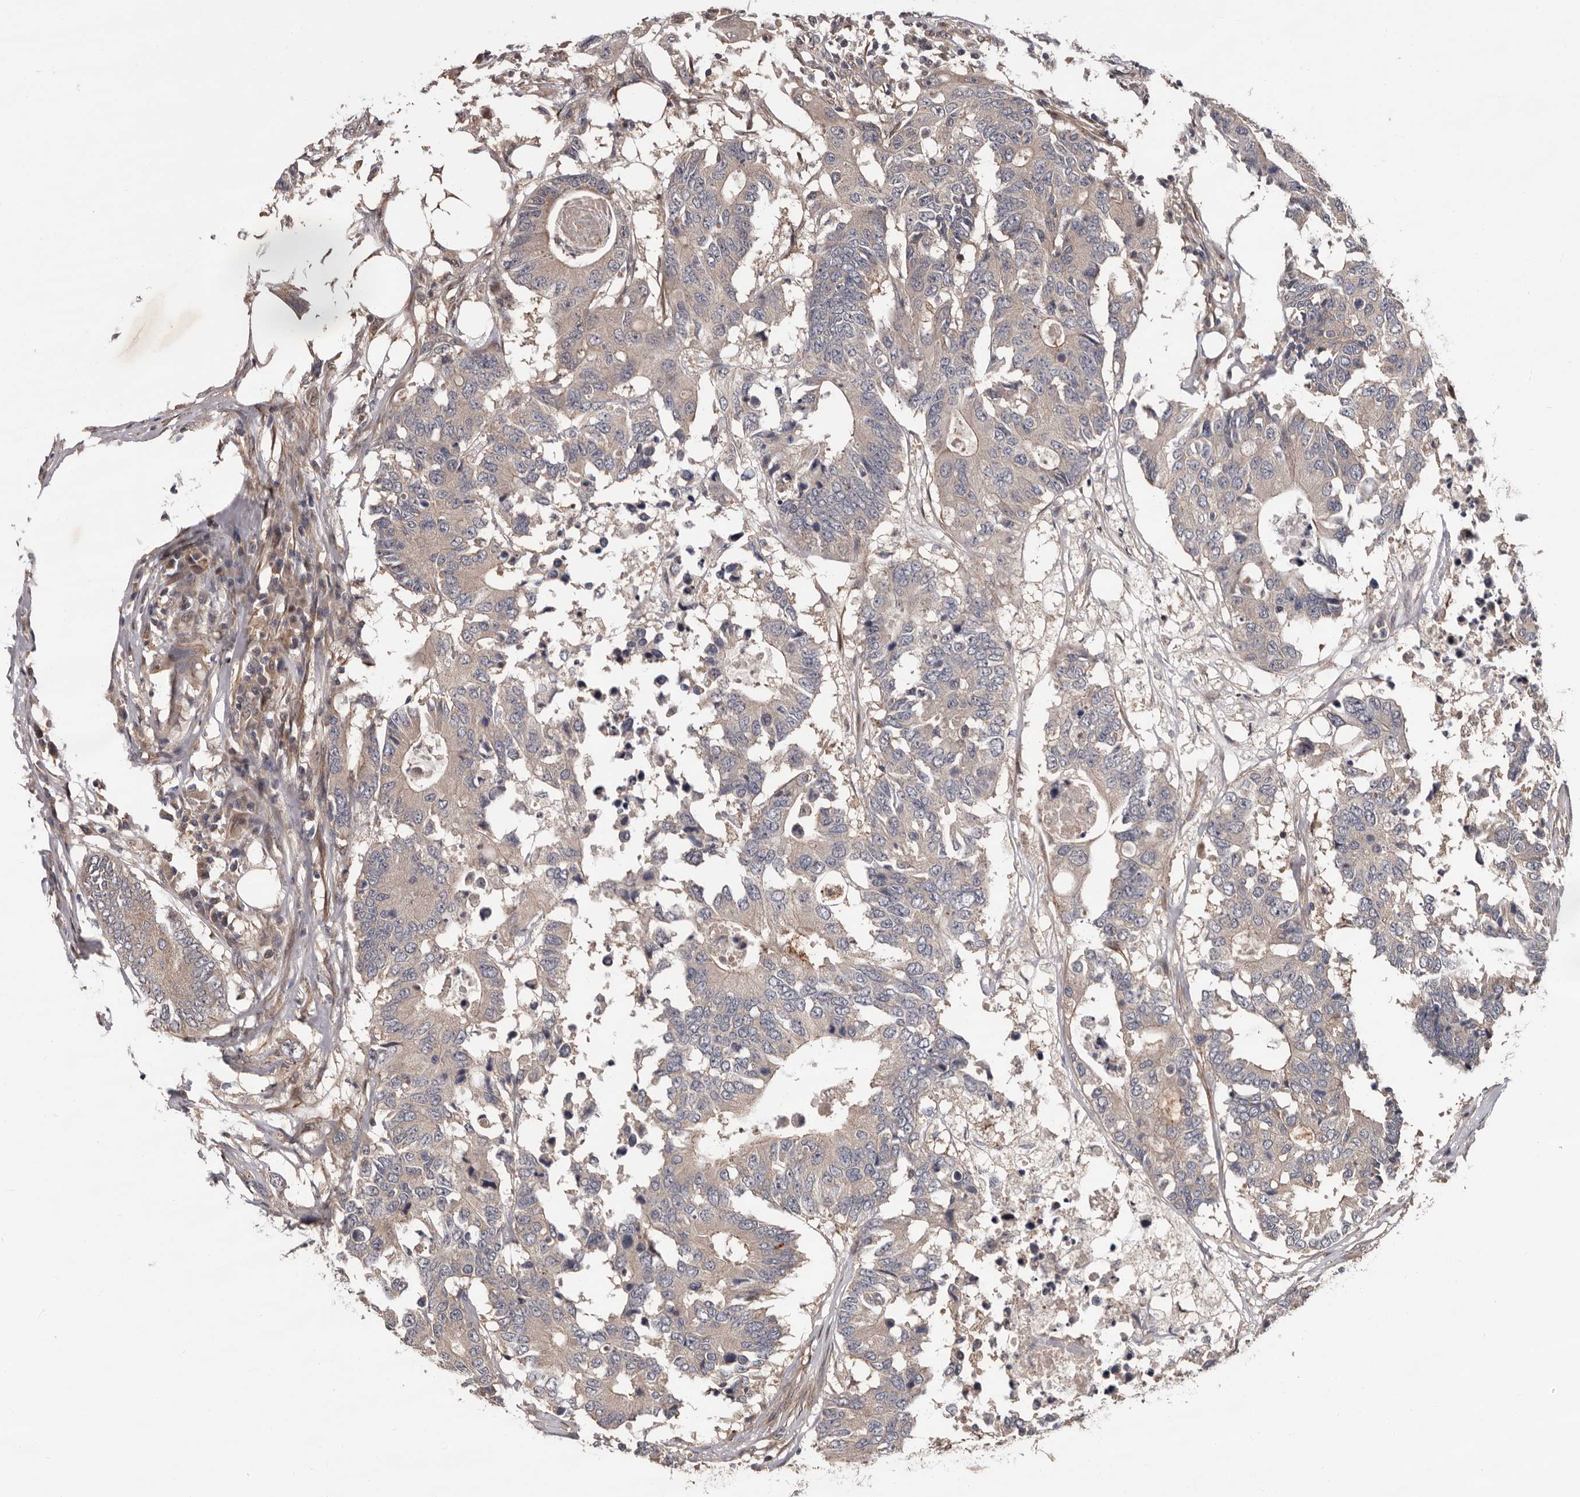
{"staining": {"intensity": "weak", "quantity": "<25%", "location": "cytoplasmic/membranous"}, "tissue": "colorectal cancer", "cell_type": "Tumor cells", "image_type": "cancer", "snomed": [{"axis": "morphology", "description": "Adenocarcinoma, NOS"}, {"axis": "topography", "description": "Colon"}], "caption": "Immunohistochemistry (IHC) photomicrograph of human colorectal adenocarcinoma stained for a protein (brown), which demonstrates no positivity in tumor cells.", "gene": "PRKD1", "patient": {"sex": "male", "age": 71}}